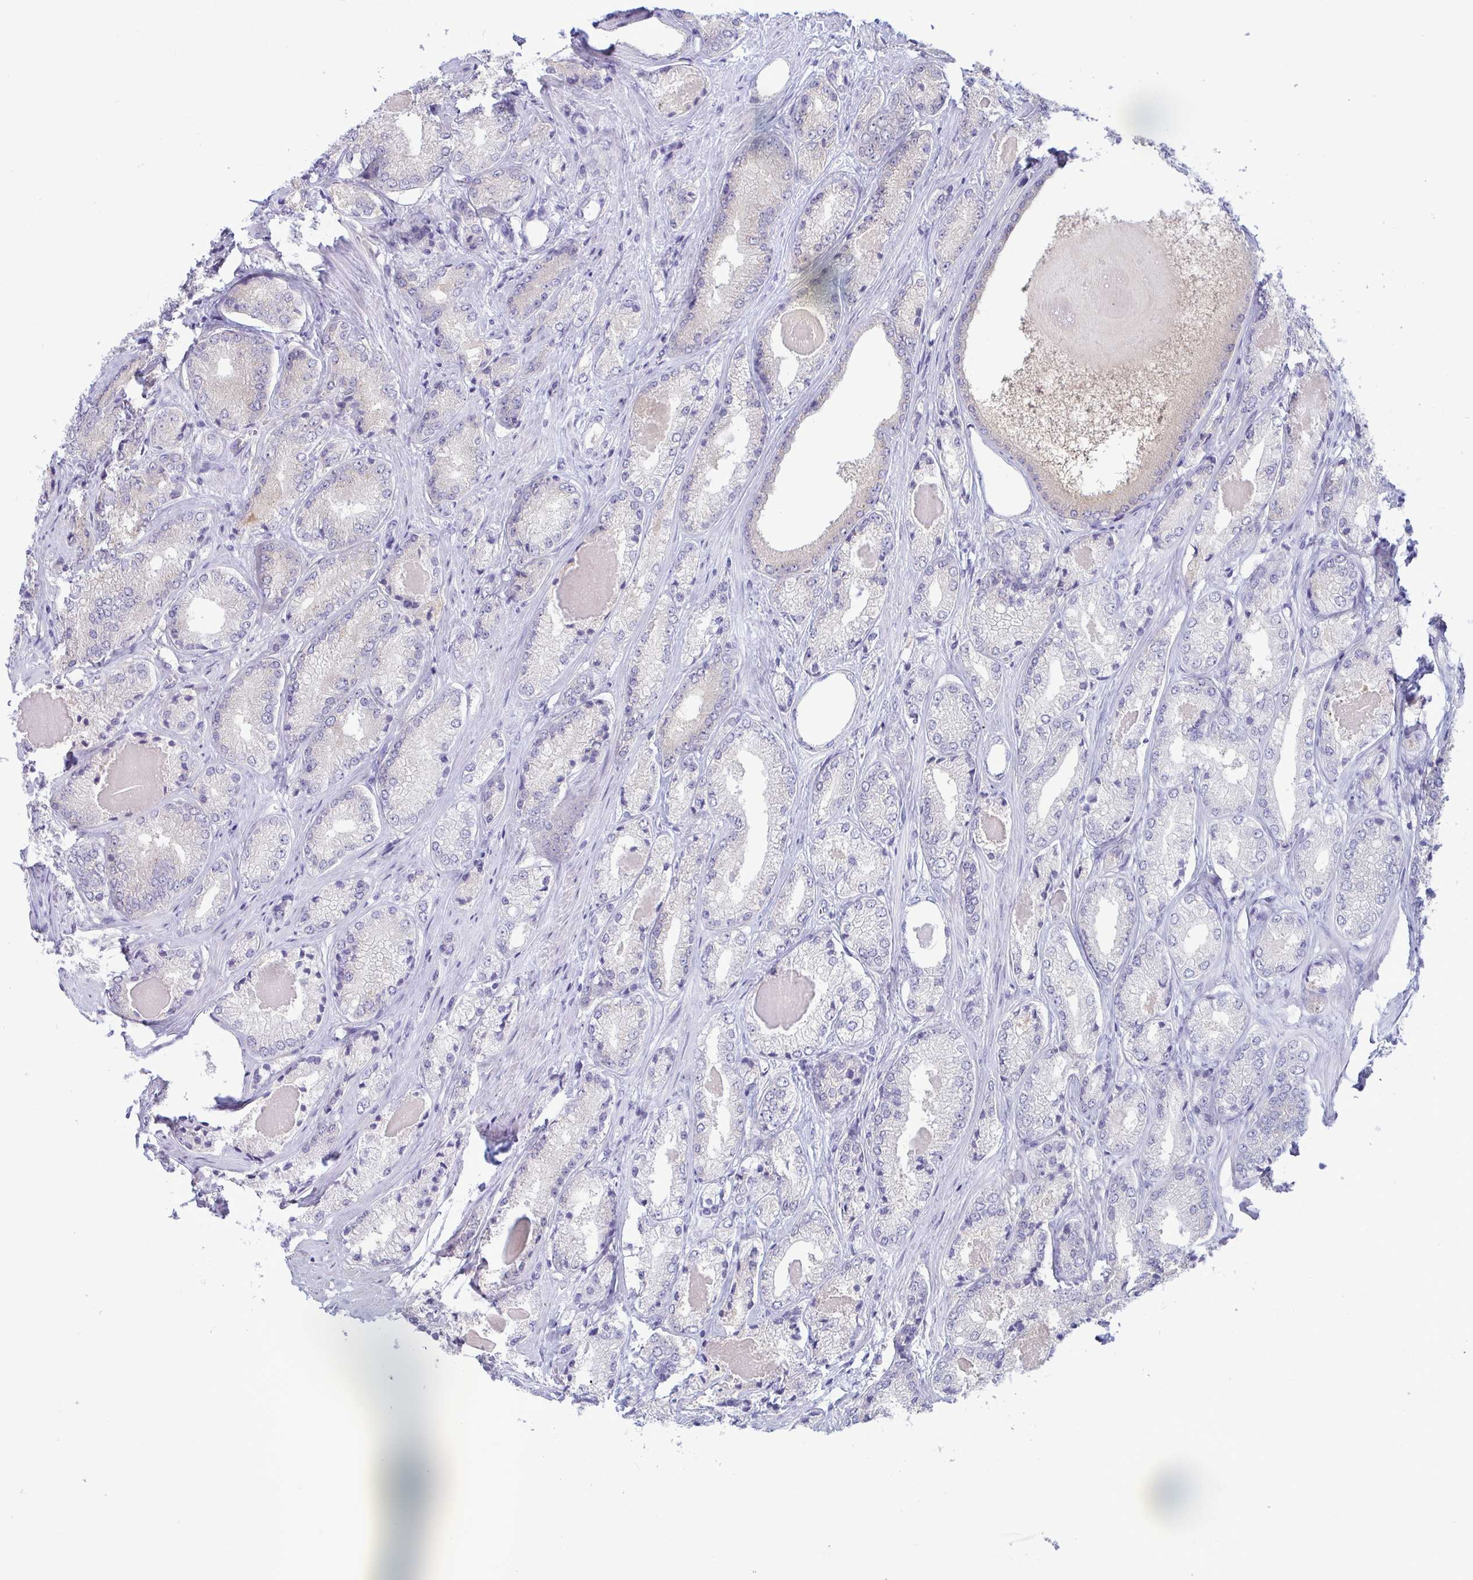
{"staining": {"intensity": "negative", "quantity": "none", "location": "none"}, "tissue": "prostate cancer", "cell_type": "Tumor cells", "image_type": "cancer", "snomed": [{"axis": "morphology", "description": "Adenocarcinoma, NOS"}, {"axis": "morphology", "description": "Adenocarcinoma, Low grade"}, {"axis": "topography", "description": "Prostate"}], "caption": "High magnification brightfield microscopy of adenocarcinoma (prostate) stained with DAB (3,3'-diaminobenzidine) (brown) and counterstained with hematoxylin (blue): tumor cells show no significant staining. The staining was performed using DAB to visualize the protein expression in brown, while the nuclei were stained in blue with hematoxylin (Magnification: 20x).", "gene": "ANKRD60", "patient": {"sex": "male", "age": 68}}